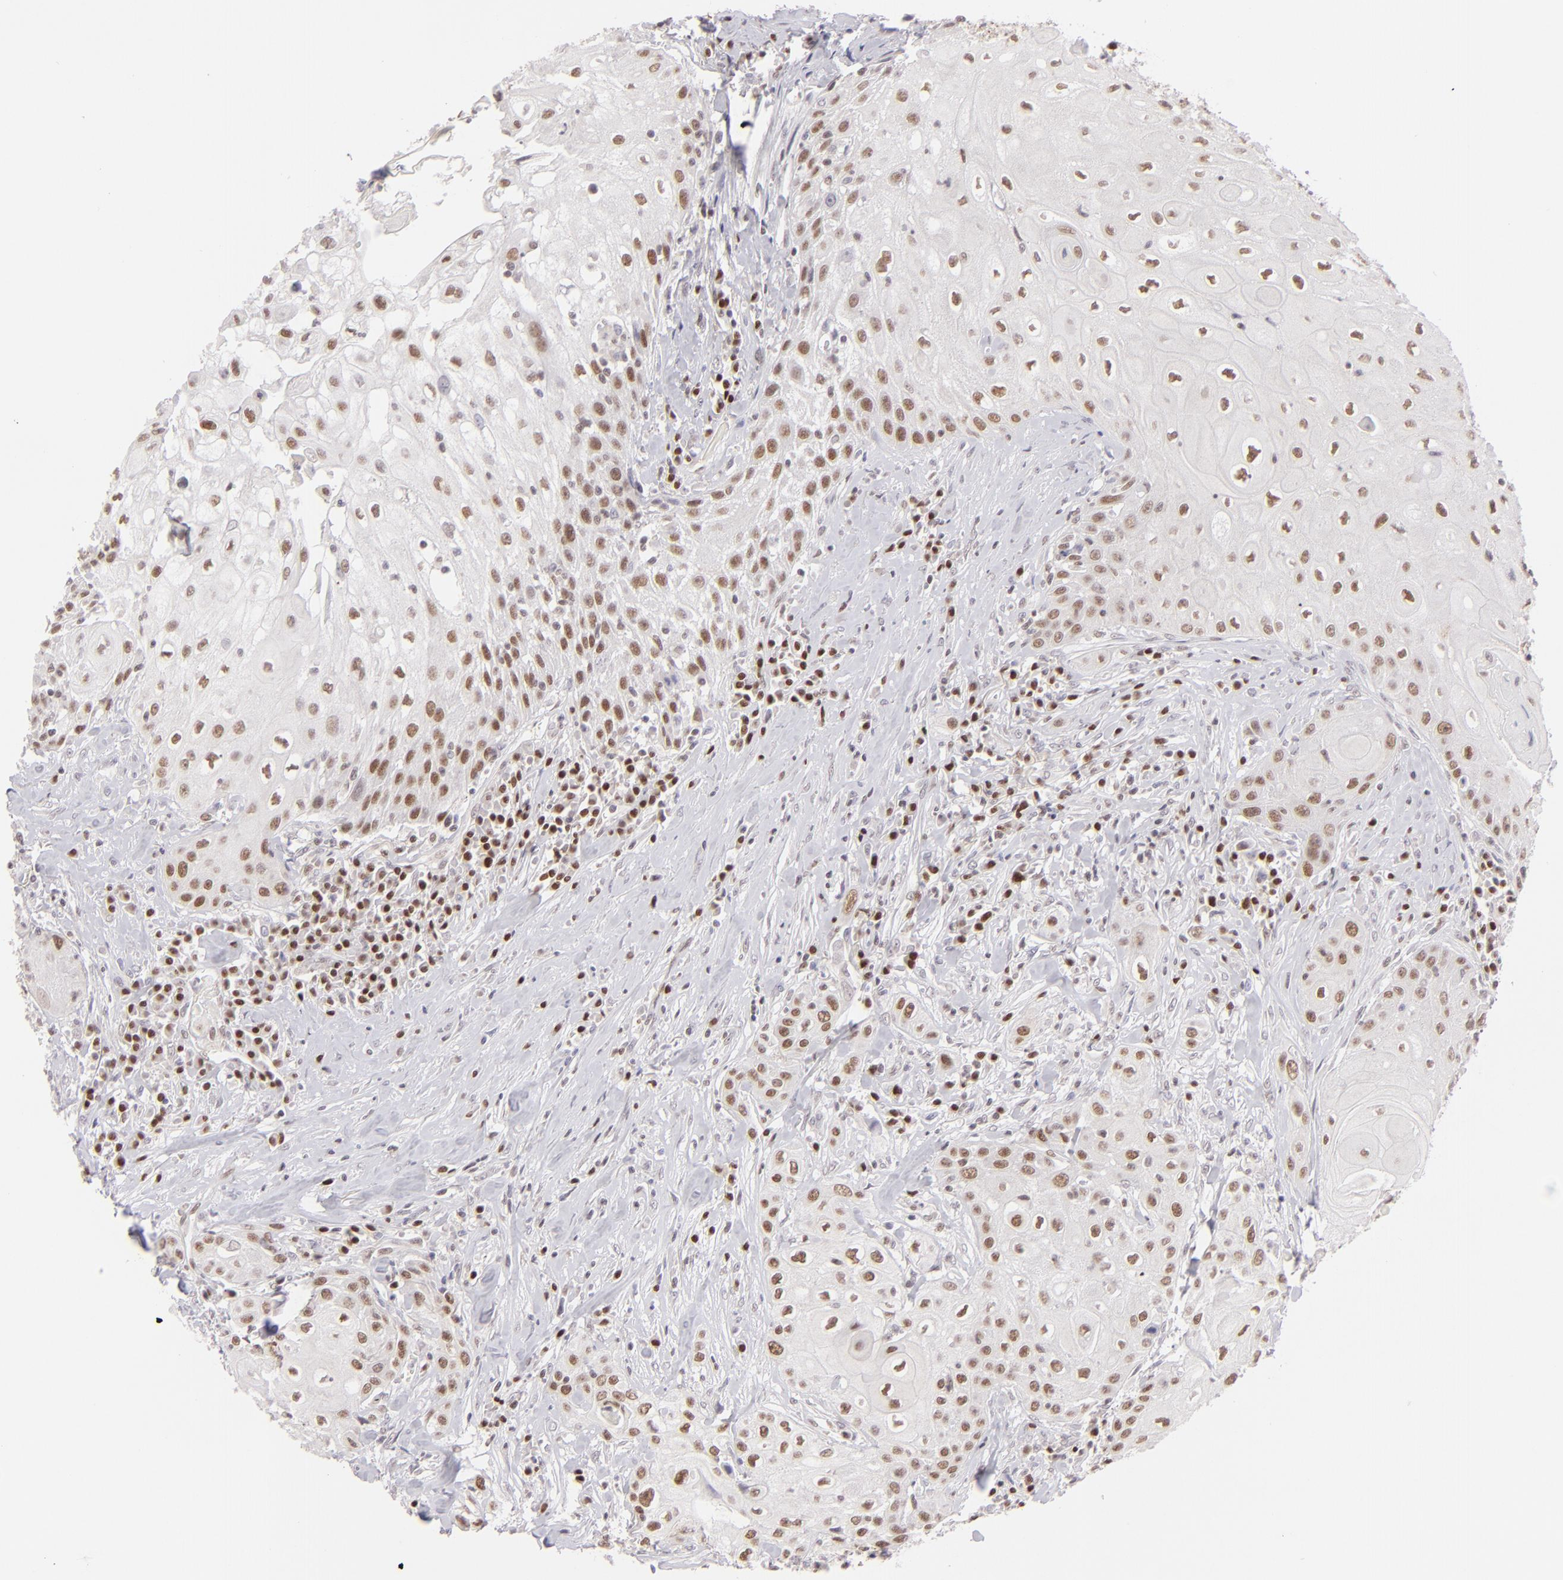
{"staining": {"intensity": "moderate", "quantity": ">75%", "location": "nuclear"}, "tissue": "head and neck cancer", "cell_type": "Tumor cells", "image_type": "cancer", "snomed": [{"axis": "morphology", "description": "Squamous cell carcinoma, NOS"}, {"axis": "topography", "description": "Oral tissue"}, {"axis": "topography", "description": "Head-Neck"}], "caption": "A brown stain shows moderate nuclear positivity of a protein in squamous cell carcinoma (head and neck) tumor cells.", "gene": "POU2F1", "patient": {"sex": "female", "age": 82}}